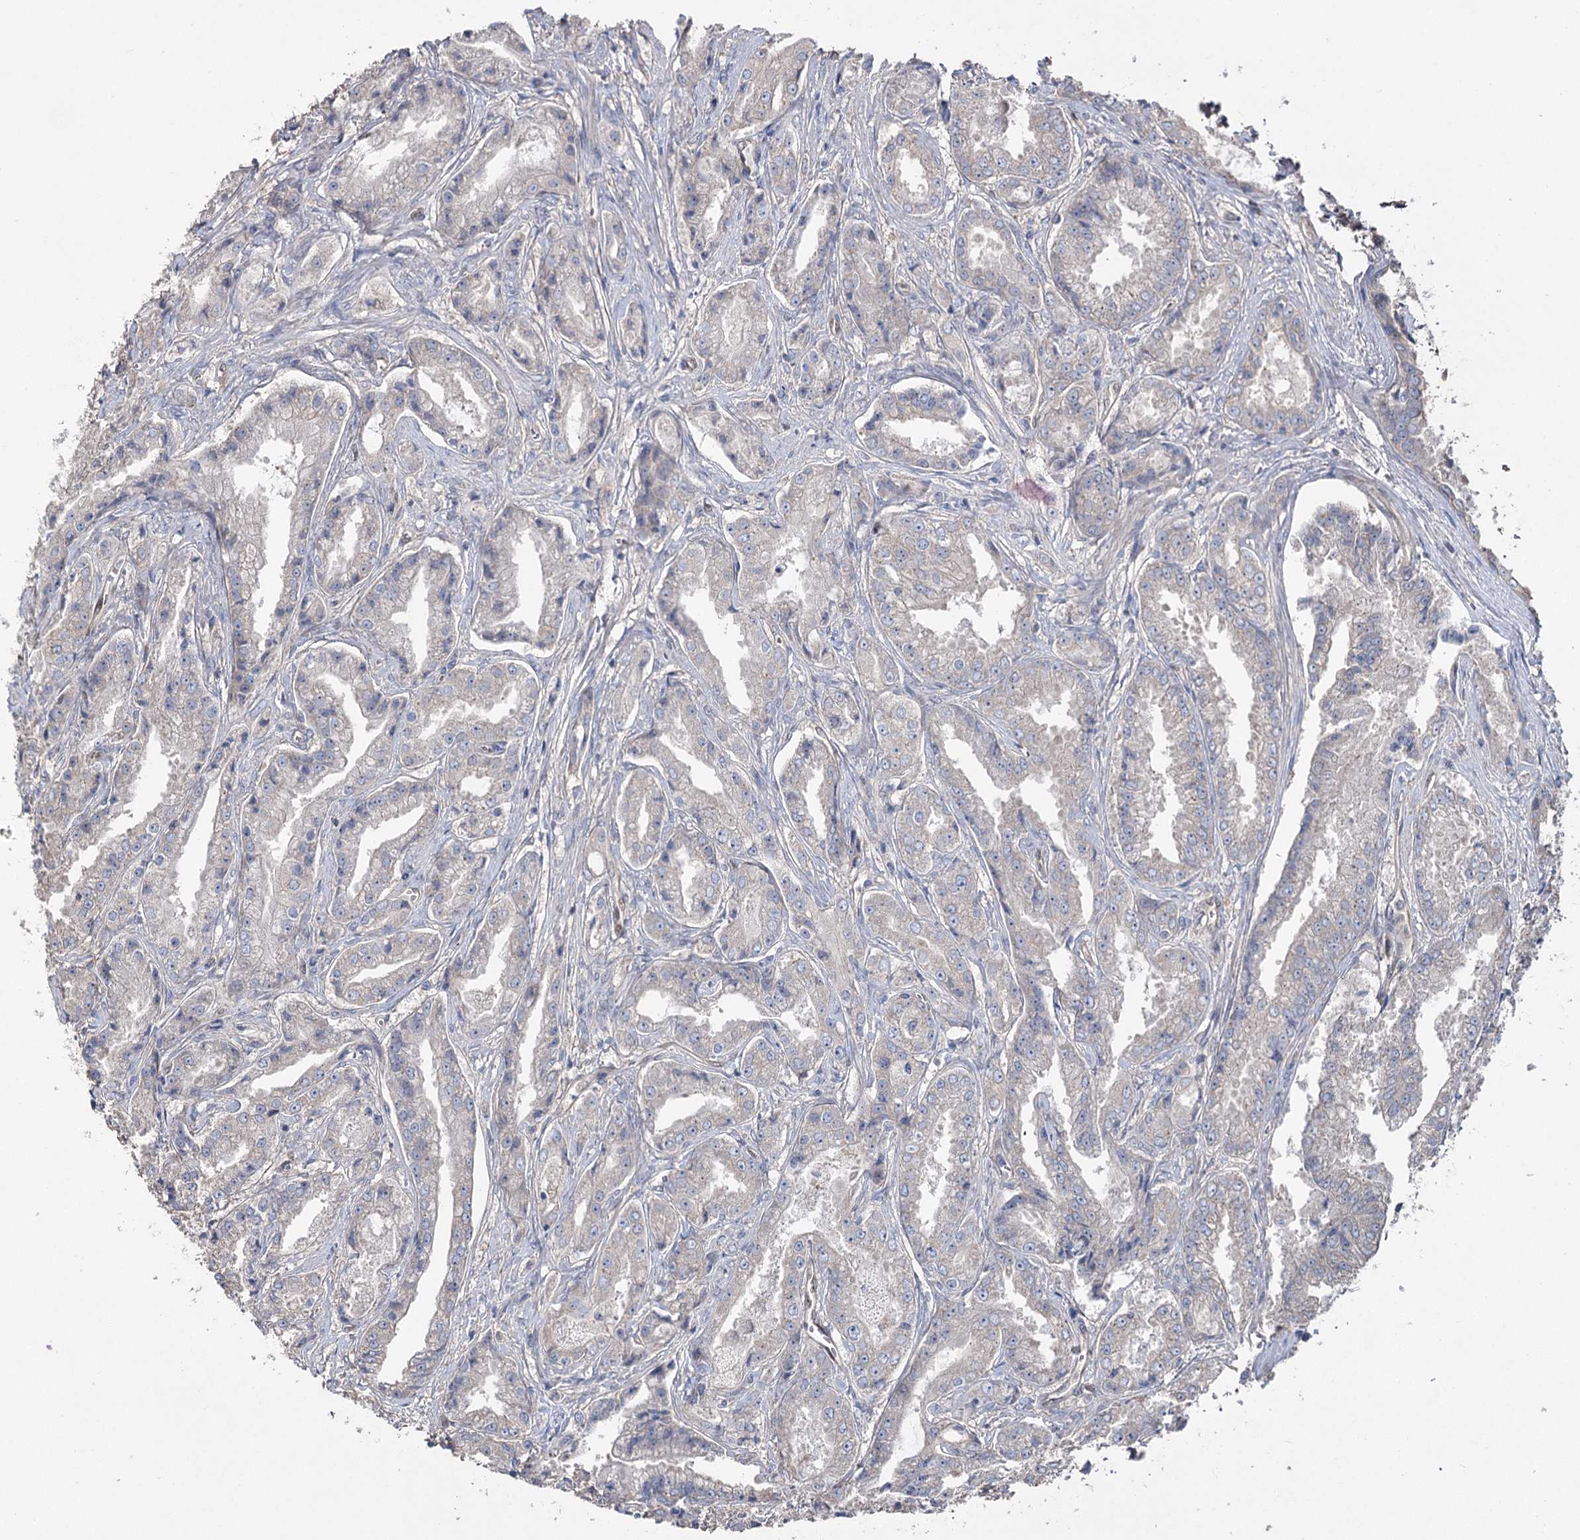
{"staining": {"intensity": "negative", "quantity": "none", "location": "none"}, "tissue": "prostate cancer", "cell_type": "Tumor cells", "image_type": "cancer", "snomed": [{"axis": "morphology", "description": "Adenocarcinoma, High grade"}, {"axis": "topography", "description": "Prostate"}], "caption": "Histopathology image shows no significant protein positivity in tumor cells of prostate cancer (adenocarcinoma (high-grade)).", "gene": "FAM13B", "patient": {"sex": "male", "age": 72}}